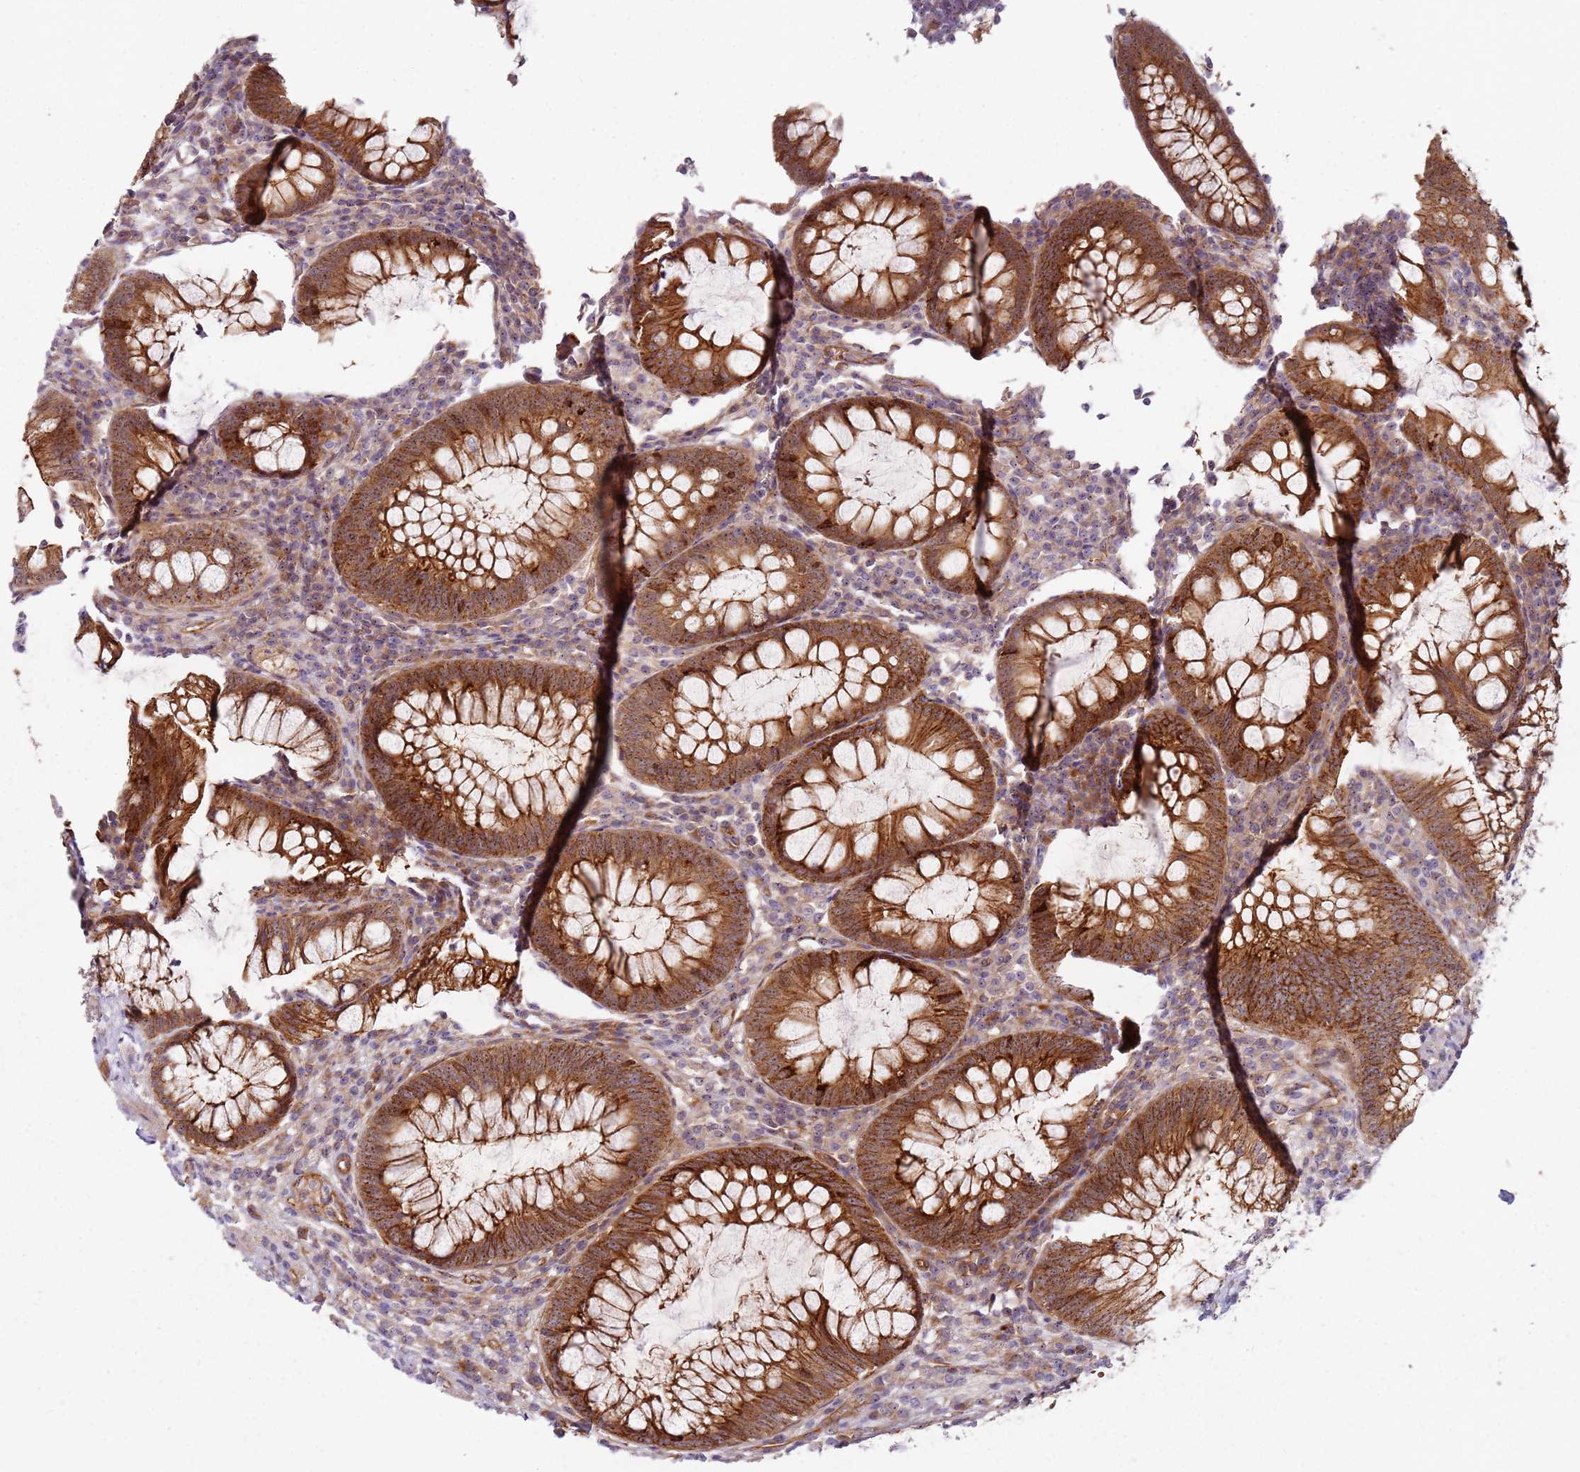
{"staining": {"intensity": "strong", "quantity": ">75%", "location": "cytoplasmic/membranous"}, "tissue": "appendix", "cell_type": "Glandular cells", "image_type": "normal", "snomed": [{"axis": "morphology", "description": "Normal tissue, NOS"}, {"axis": "topography", "description": "Appendix"}], "caption": "Immunohistochemistry (IHC) of unremarkable human appendix exhibits high levels of strong cytoplasmic/membranous expression in approximately >75% of glandular cells. The staining was performed using DAB, with brown indicating positive protein expression. Nuclei are stained blue with hematoxylin.", "gene": "C2CD4B", "patient": {"sex": "male", "age": 83}}